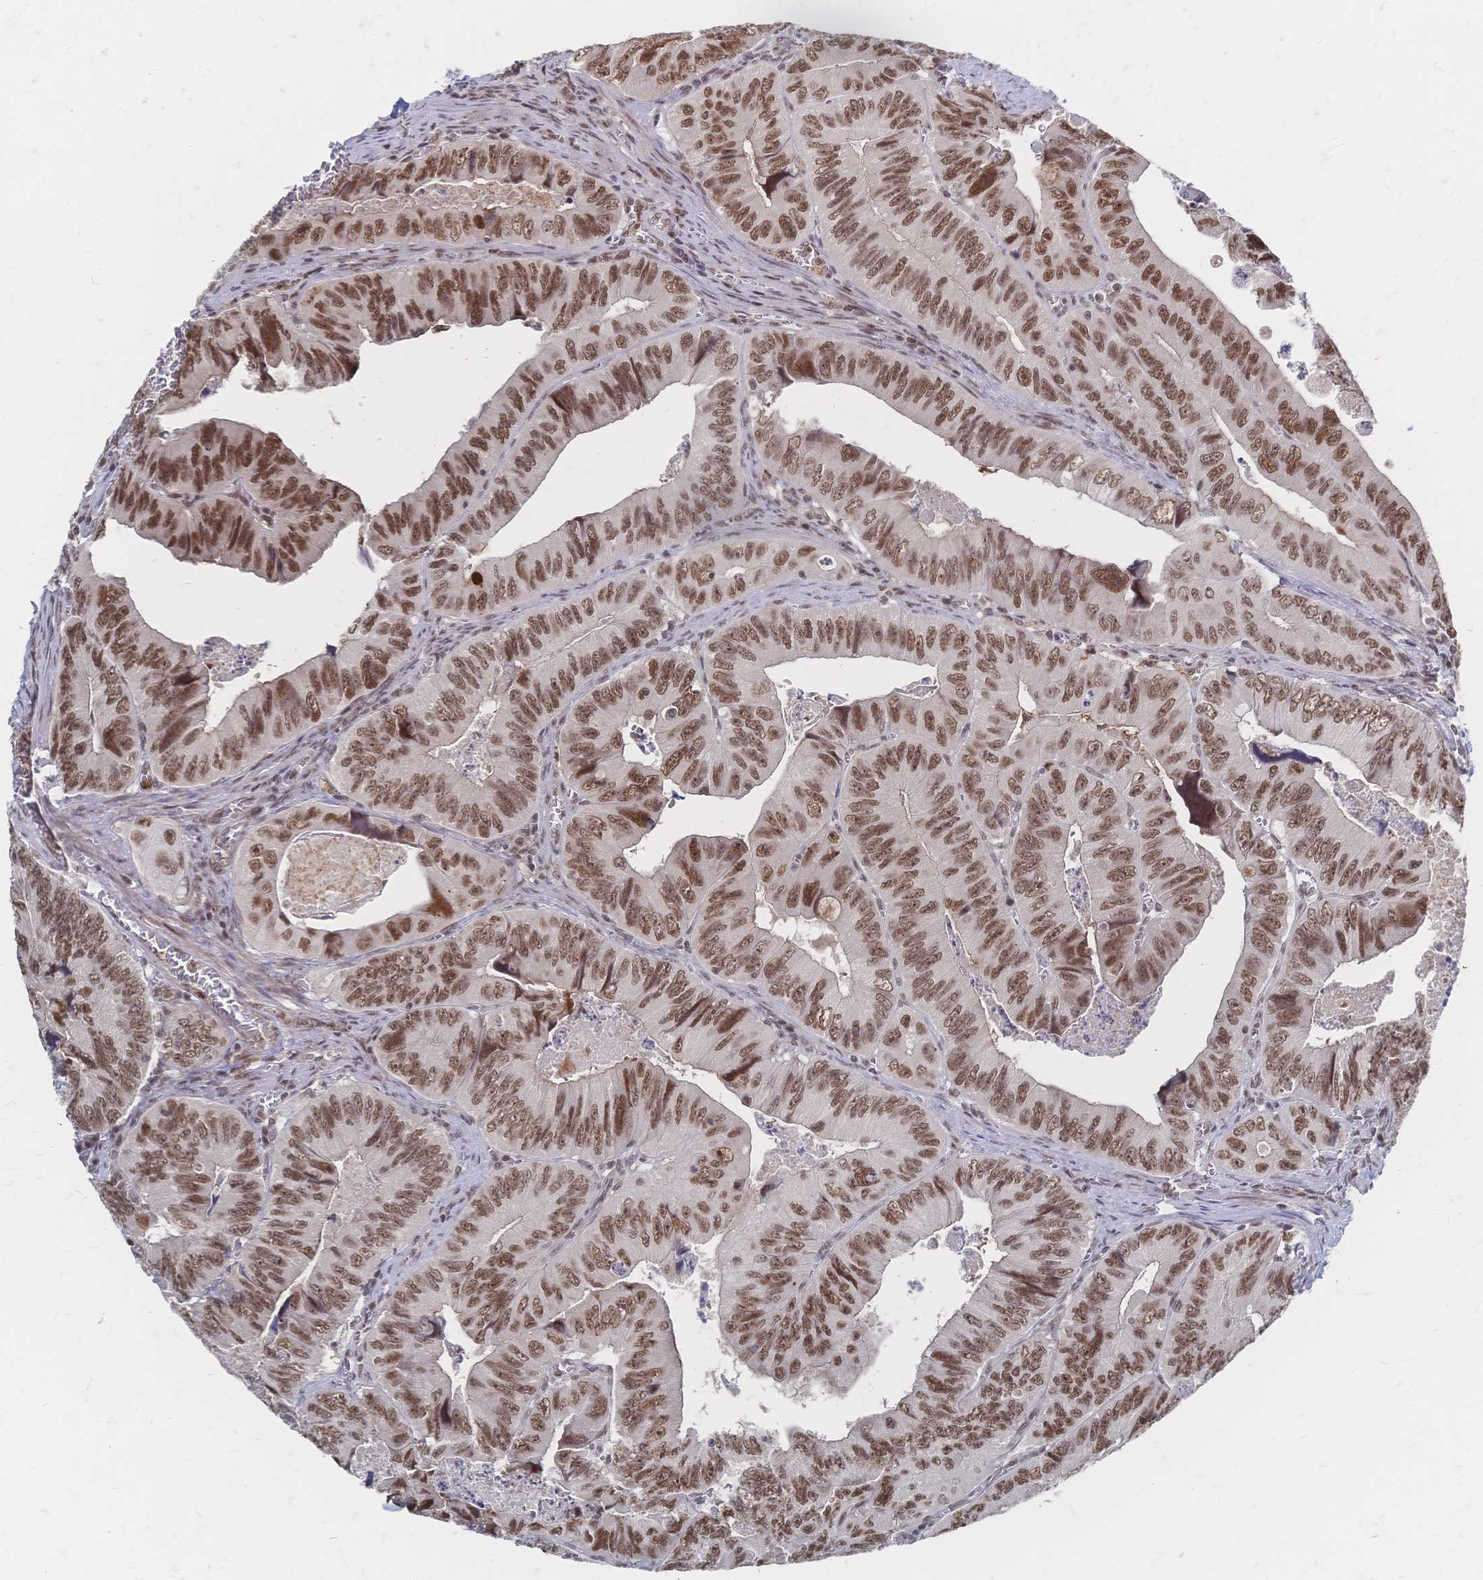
{"staining": {"intensity": "moderate", "quantity": ">75%", "location": "nuclear"}, "tissue": "colorectal cancer", "cell_type": "Tumor cells", "image_type": "cancer", "snomed": [{"axis": "morphology", "description": "Adenocarcinoma, NOS"}, {"axis": "topography", "description": "Colon"}], "caption": "This micrograph demonstrates colorectal adenocarcinoma stained with immunohistochemistry to label a protein in brown. The nuclear of tumor cells show moderate positivity for the protein. Nuclei are counter-stained blue.", "gene": "NELFA", "patient": {"sex": "female", "age": 84}}